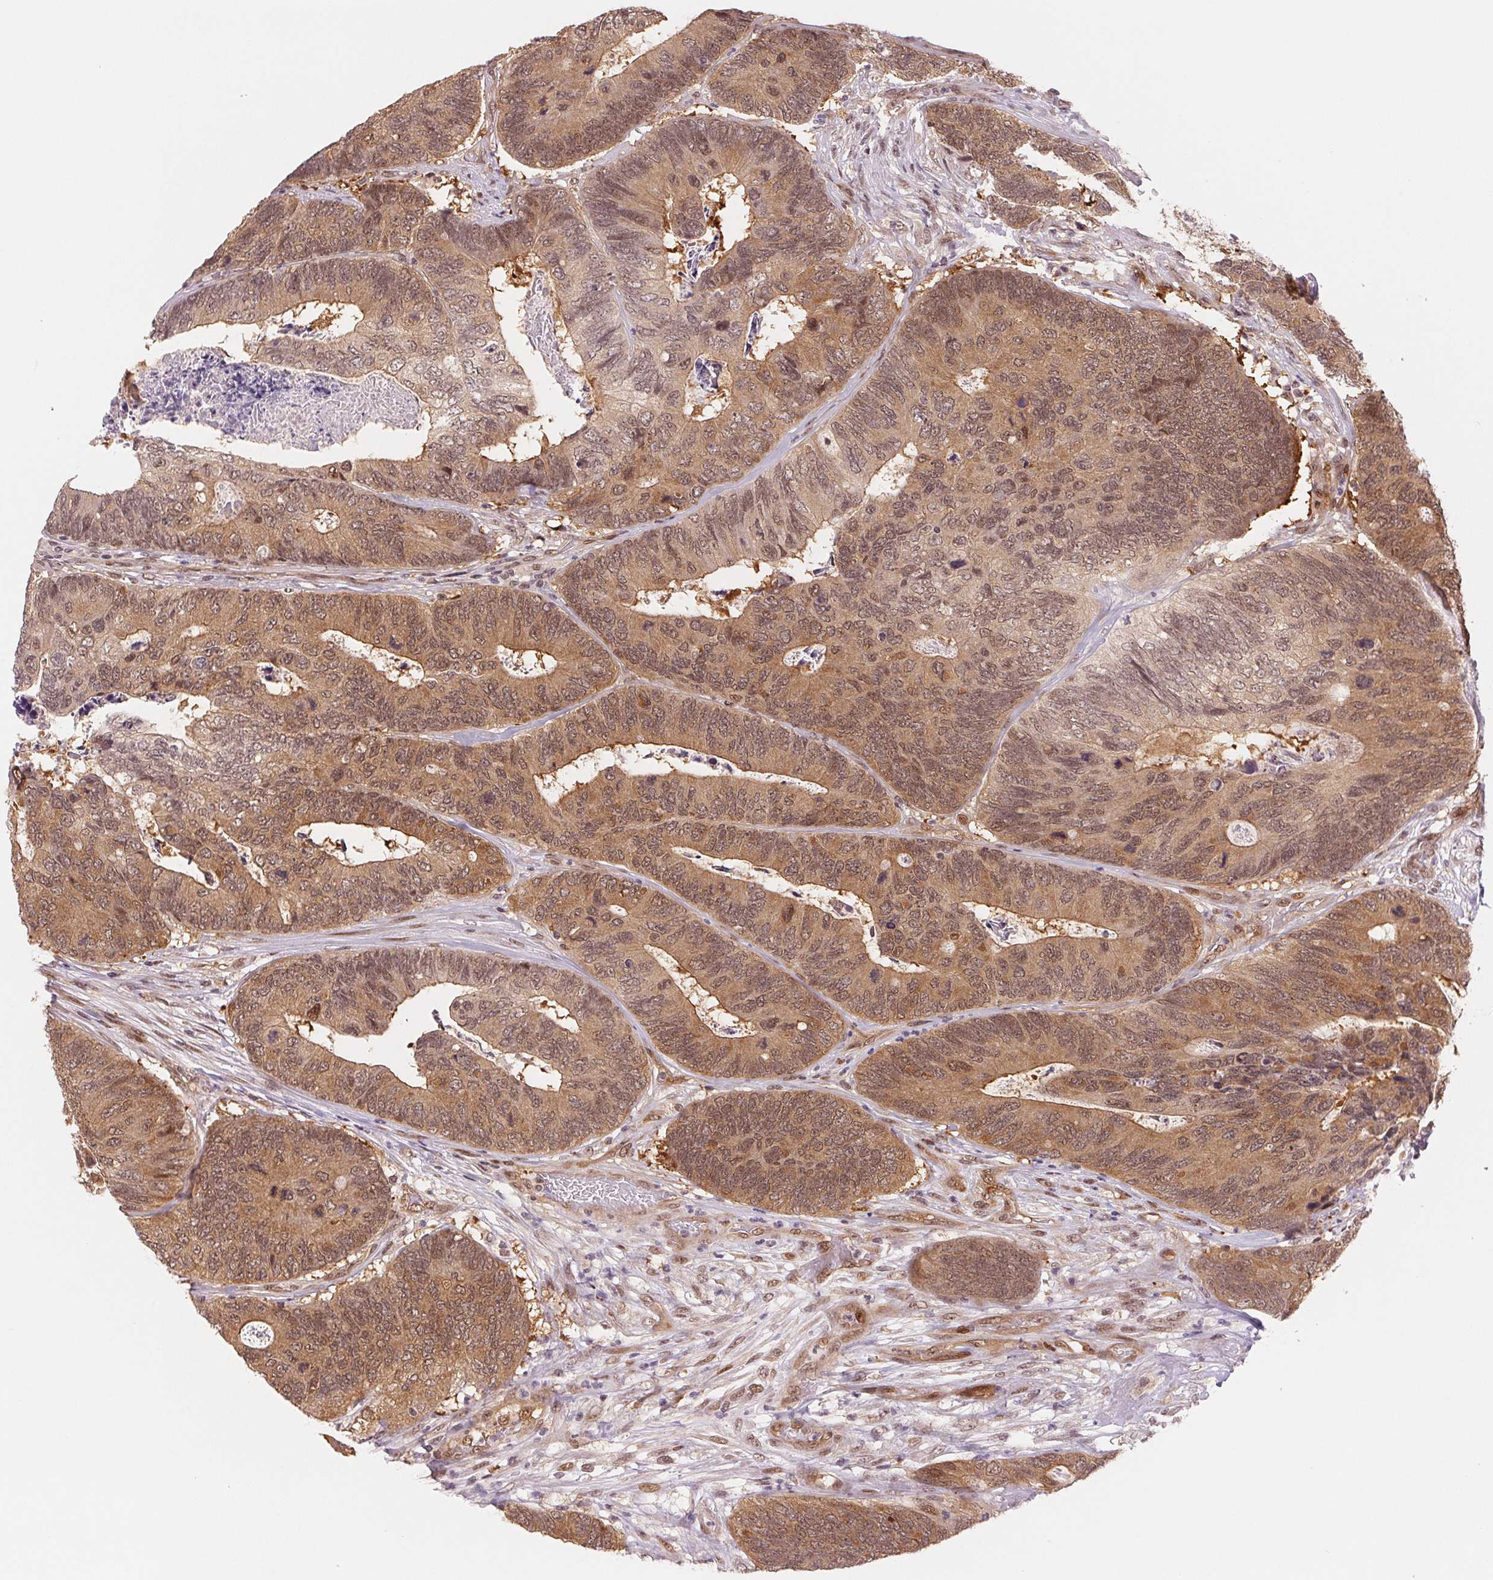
{"staining": {"intensity": "moderate", "quantity": "25%-75%", "location": "cytoplasmic/membranous,nuclear"}, "tissue": "colorectal cancer", "cell_type": "Tumor cells", "image_type": "cancer", "snomed": [{"axis": "morphology", "description": "Adenocarcinoma, NOS"}, {"axis": "topography", "description": "Colon"}], "caption": "Adenocarcinoma (colorectal) stained with DAB immunohistochemistry shows medium levels of moderate cytoplasmic/membranous and nuclear staining in about 25%-75% of tumor cells.", "gene": "DNAJB6", "patient": {"sex": "female", "age": 67}}